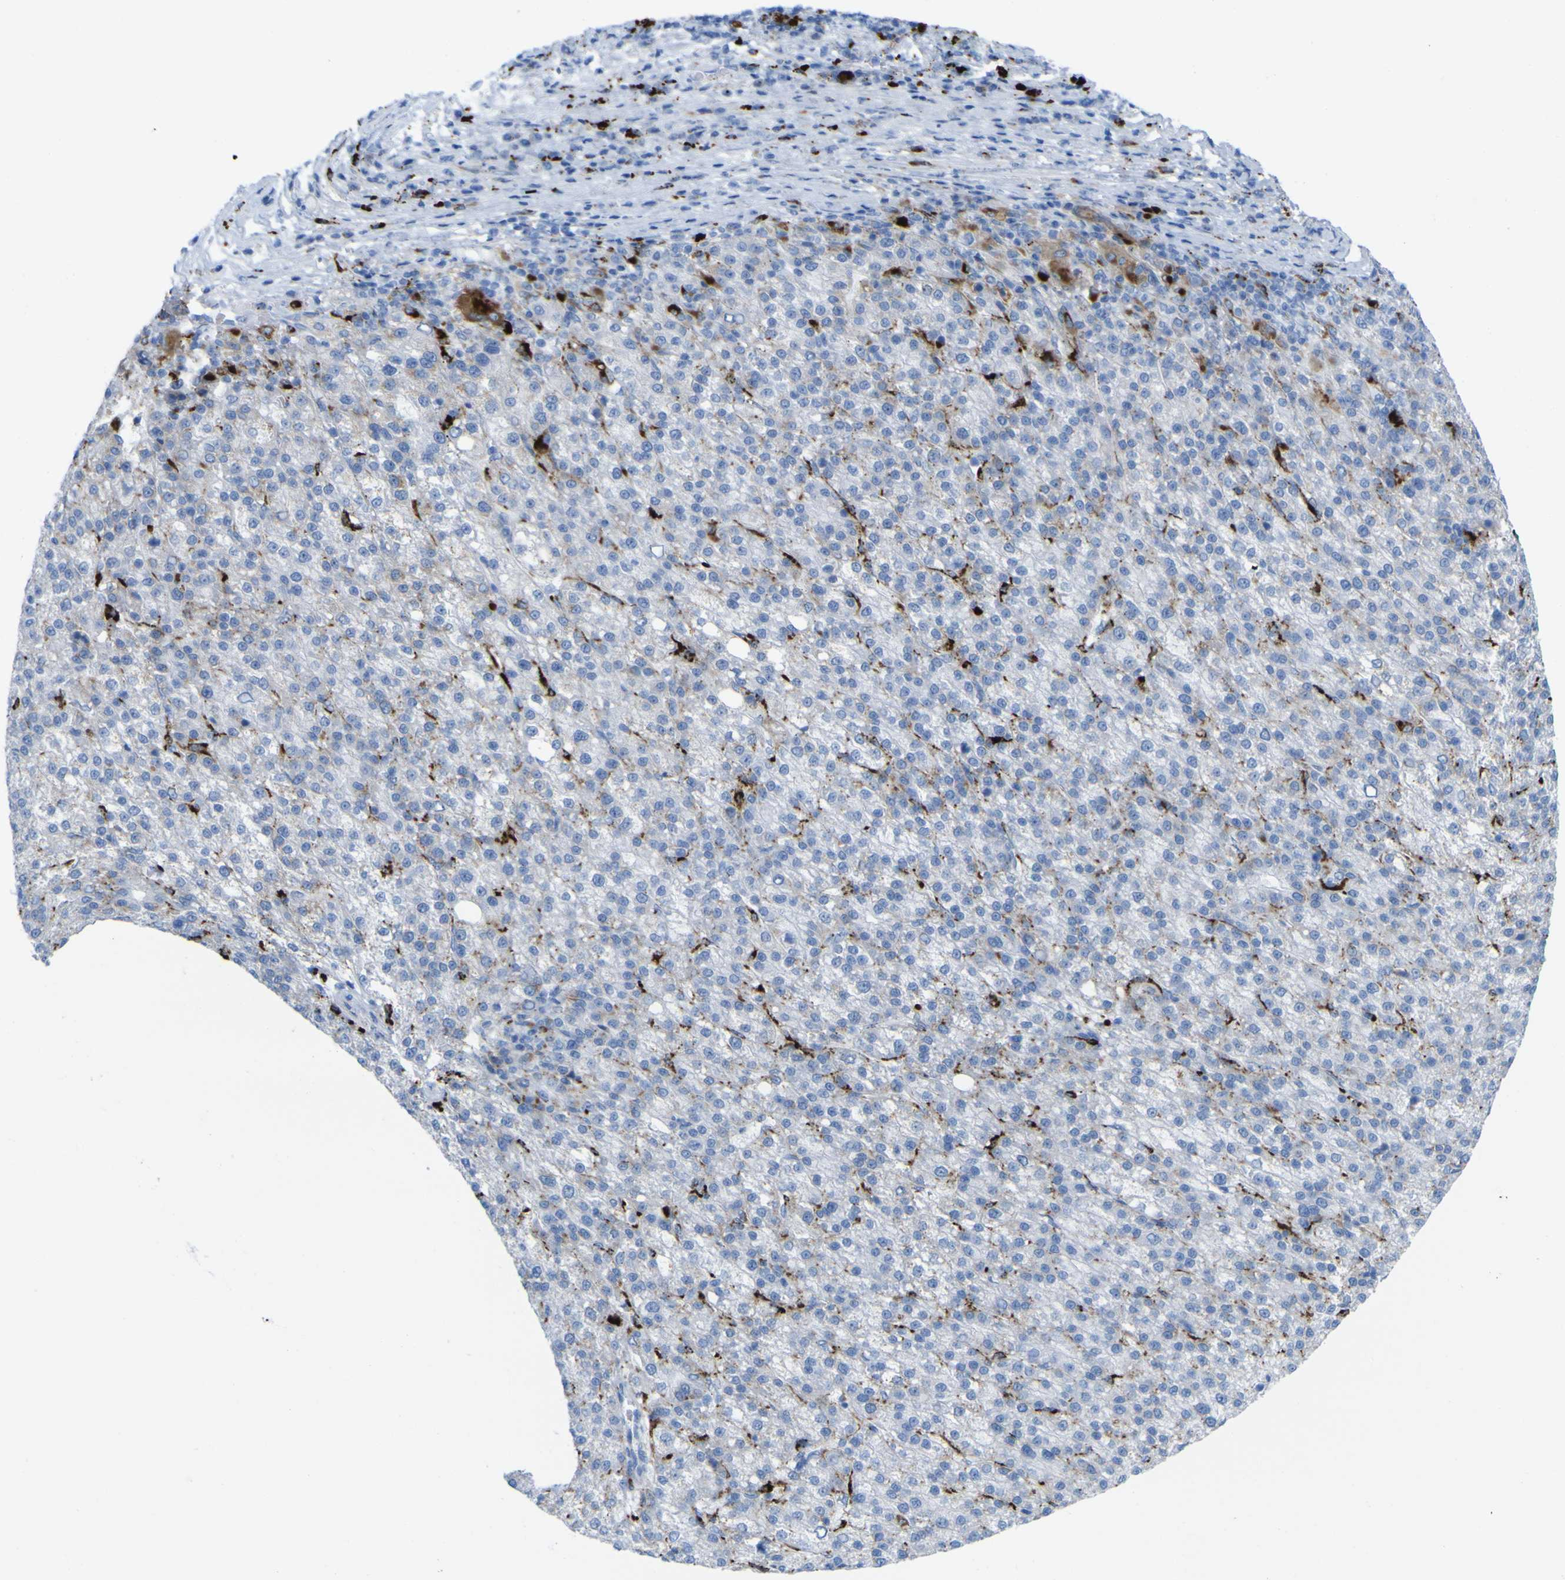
{"staining": {"intensity": "weak", "quantity": "<25%", "location": "cytoplasmic/membranous"}, "tissue": "liver cancer", "cell_type": "Tumor cells", "image_type": "cancer", "snomed": [{"axis": "morphology", "description": "Carcinoma, Hepatocellular, NOS"}, {"axis": "topography", "description": "Liver"}], "caption": "Tumor cells are negative for brown protein staining in liver hepatocellular carcinoma.", "gene": "PLD3", "patient": {"sex": "female", "age": 58}}